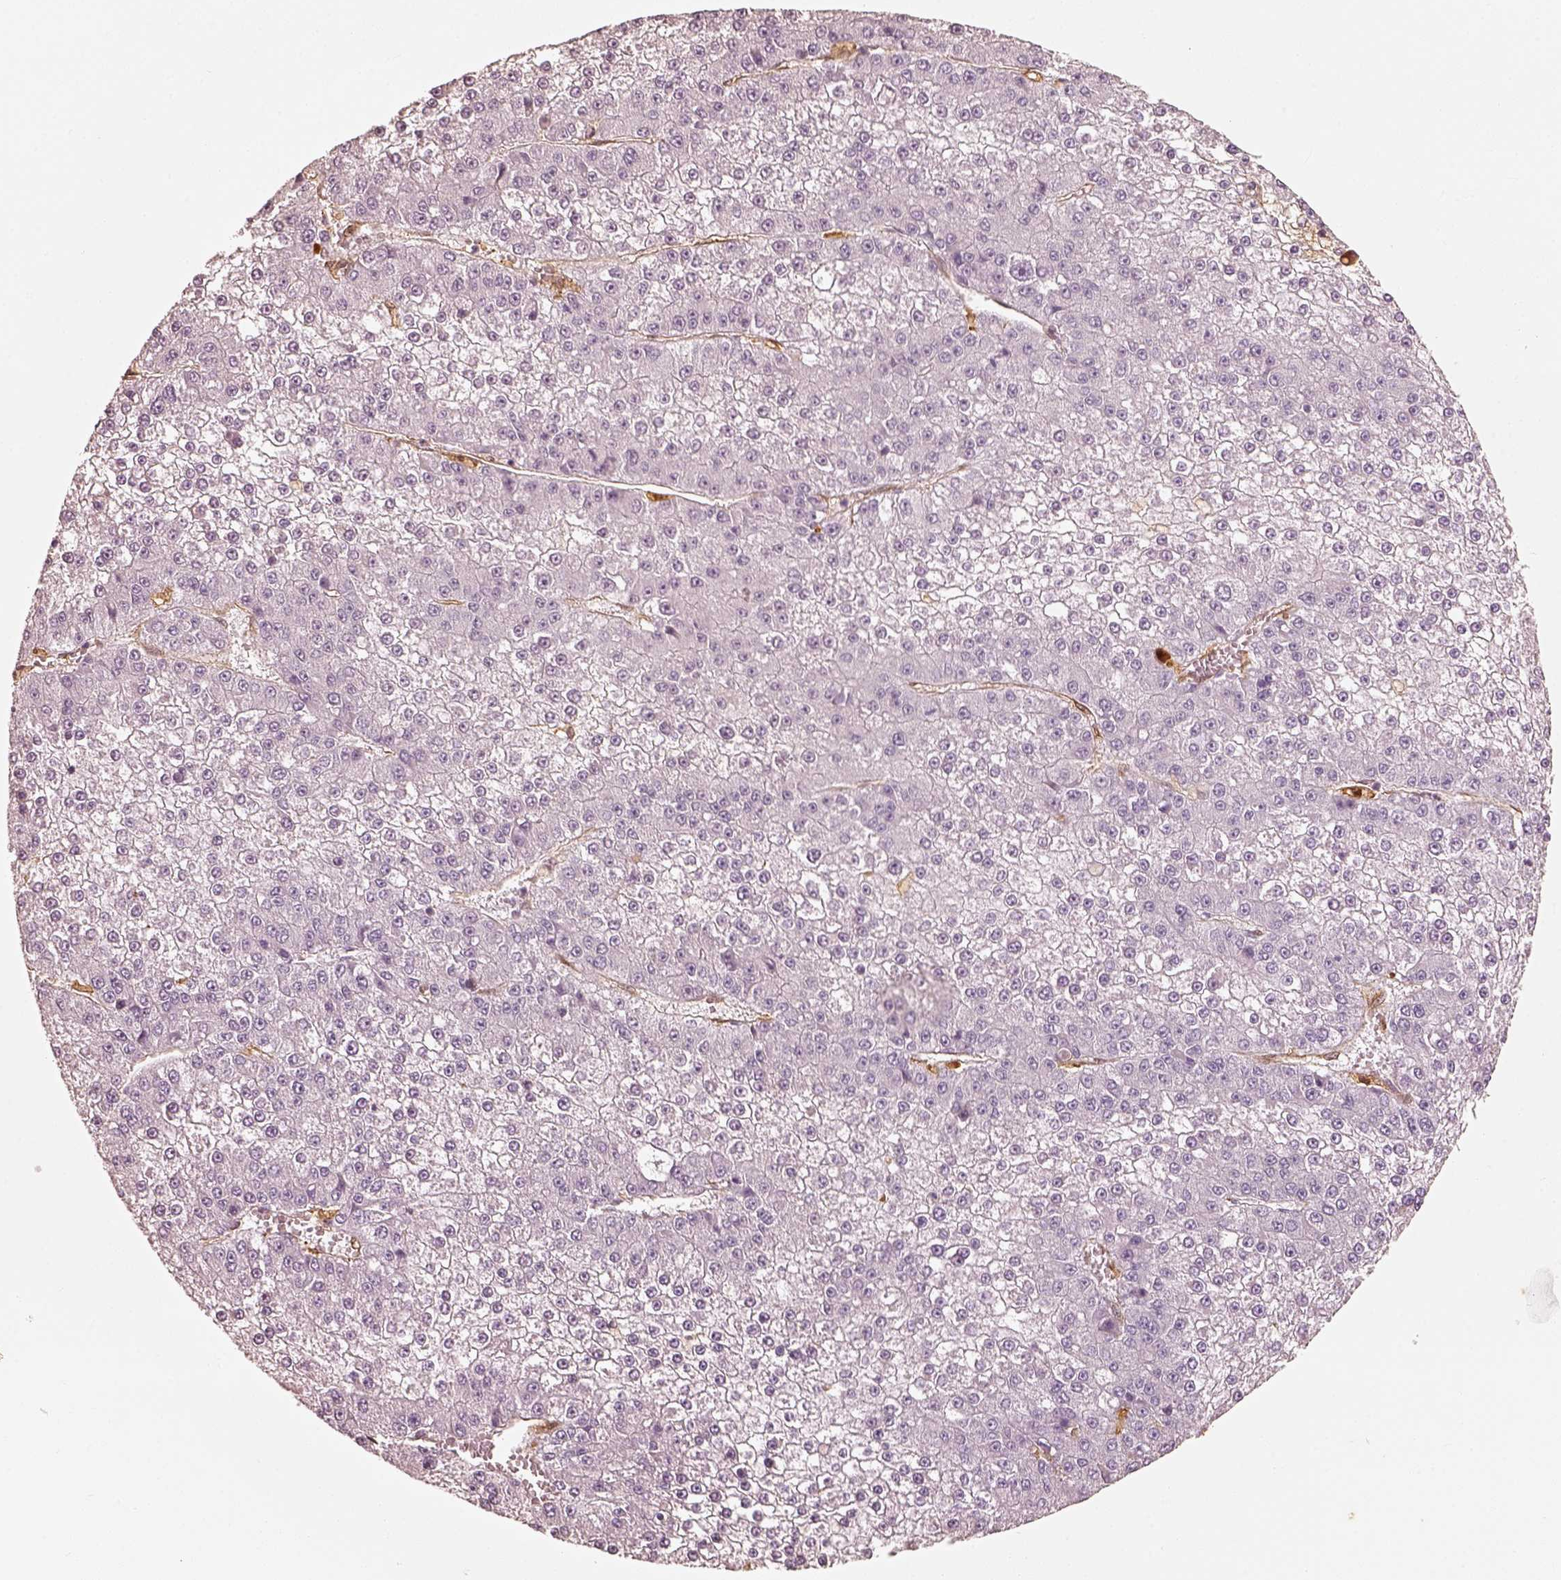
{"staining": {"intensity": "negative", "quantity": "none", "location": "none"}, "tissue": "liver cancer", "cell_type": "Tumor cells", "image_type": "cancer", "snomed": [{"axis": "morphology", "description": "Carcinoma, Hepatocellular, NOS"}, {"axis": "topography", "description": "Liver"}], "caption": "Tumor cells show no significant protein positivity in hepatocellular carcinoma (liver). The staining is performed using DAB brown chromogen with nuclei counter-stained in using hematoxylin.", "gene": "FSCN1", "patient": {"sex": "female", "age": 73}}